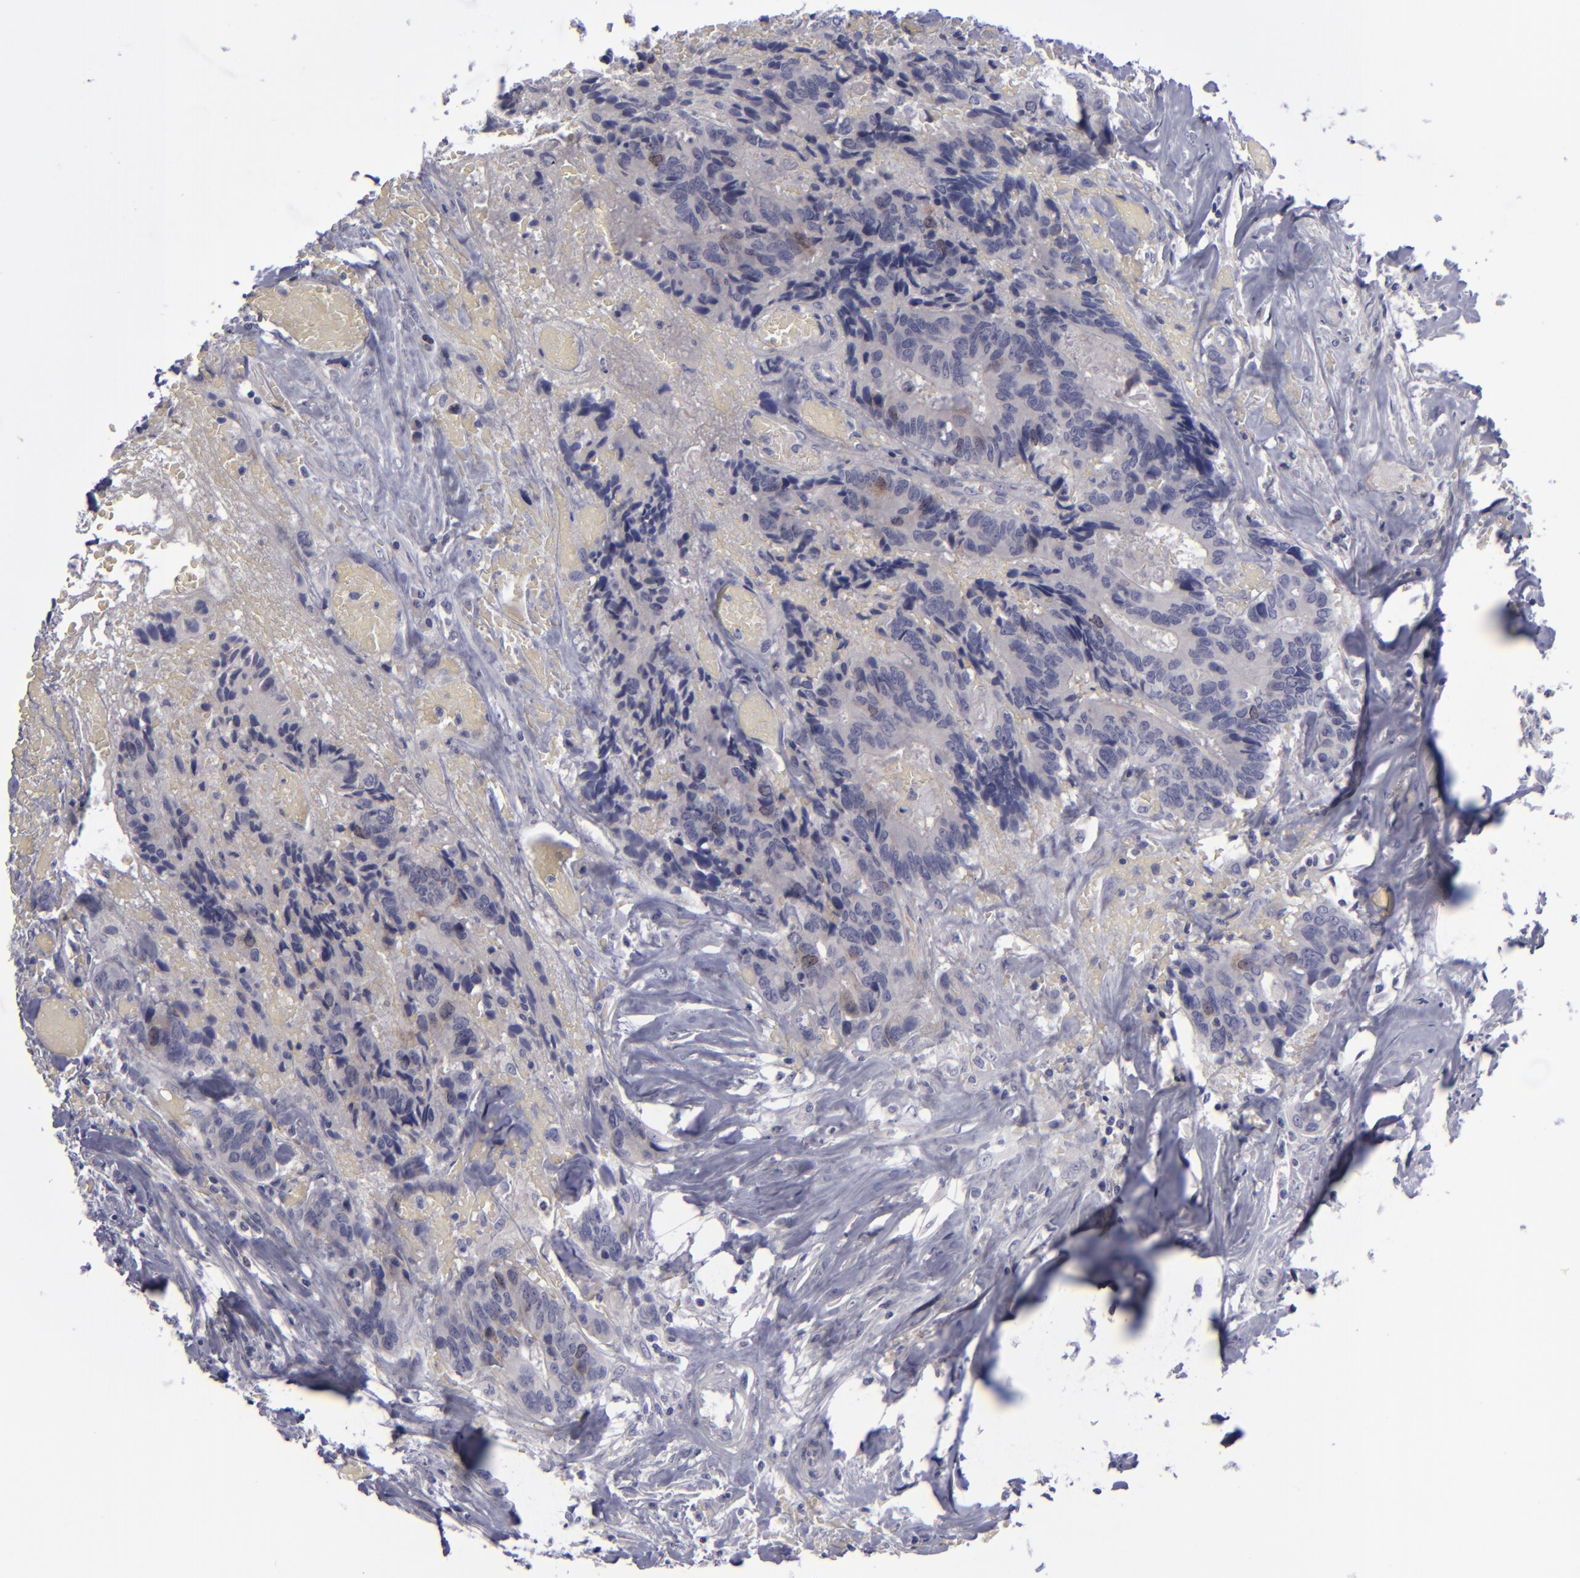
{"staining": {"intensity": "weak", "quantity": "<25%", "location": "cytoplasmic/membranous,nuclear"}, "tissue": "colorectal cancer", "cell_type": "Tumor cells", "image_type": "cancer", "snomed": [{"axis": "morphology", "description": "Adenocarcinoma, NOS"}, {"axis": "topography", "description": "Rectum"}], "caption": "Human colorectal cancer (adenocarcinoma) stained for a protein using immunohistochemistry reveals no staining in tumor cells.", "gene": "AURKA", "patient": {"sex": "male", "age": 55}}